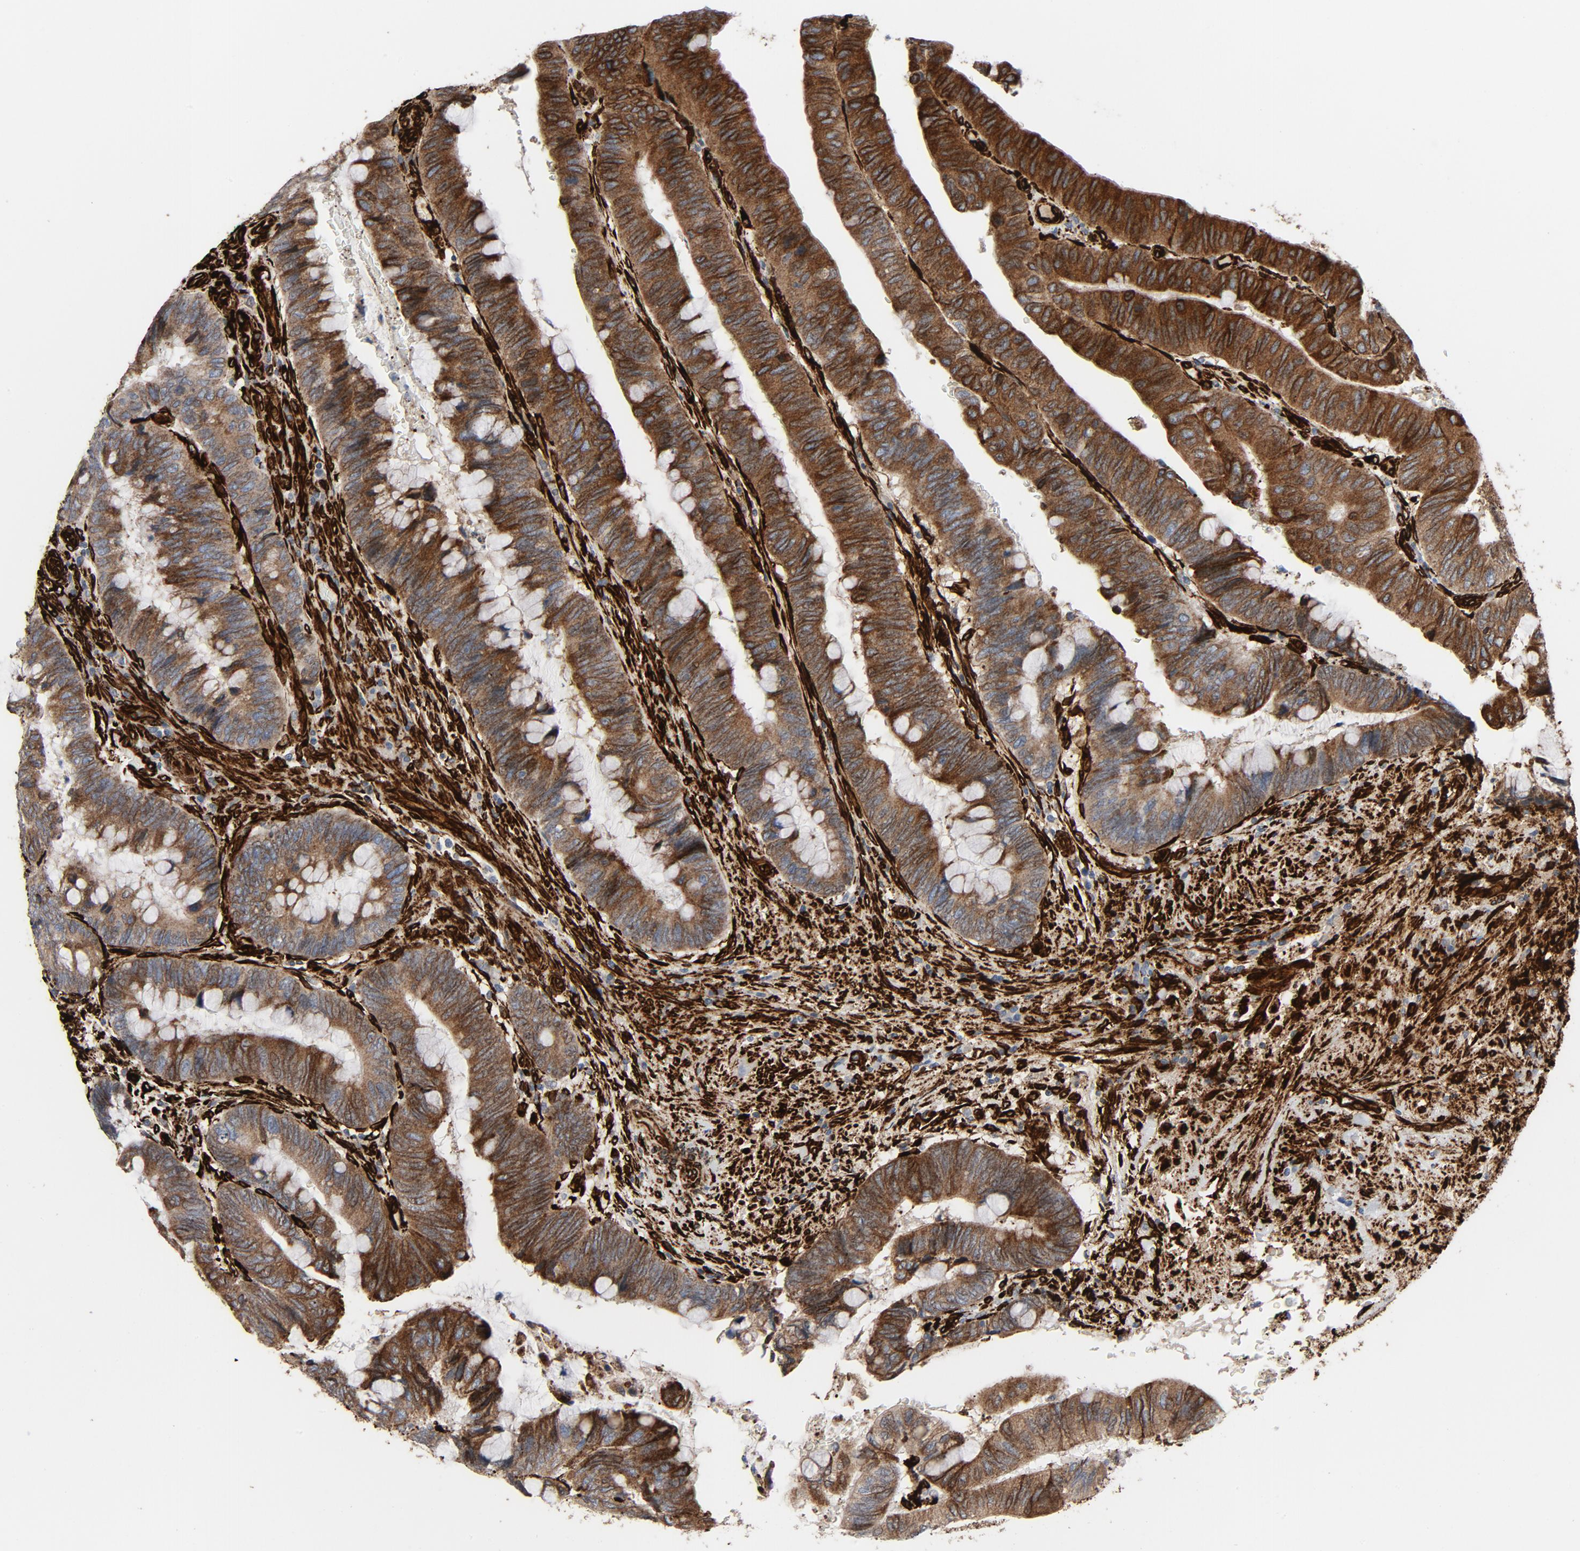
{"staining": {"intensity": "strong", "quantity": ">75%", "location": "cytoplasmic/membranous"}, "tissue": "colorectal cancer", "cell_type": "Tumor cells", "image_type": "cancer", "snomed": [{"axis": "morphology", "description": "Normal tissue, NOS"}, {"axis": "morphology", "description": "Adenocarcinoma, NOS"}, {"axis": "topography", "description": "Rectum"}], "caption": "Colorectal adenocarcinoma stained with a protein marker reveals strong staining in tumor cells.", "gene": "SERPINH1", "patient": {"sex": "male", "age": 92}}